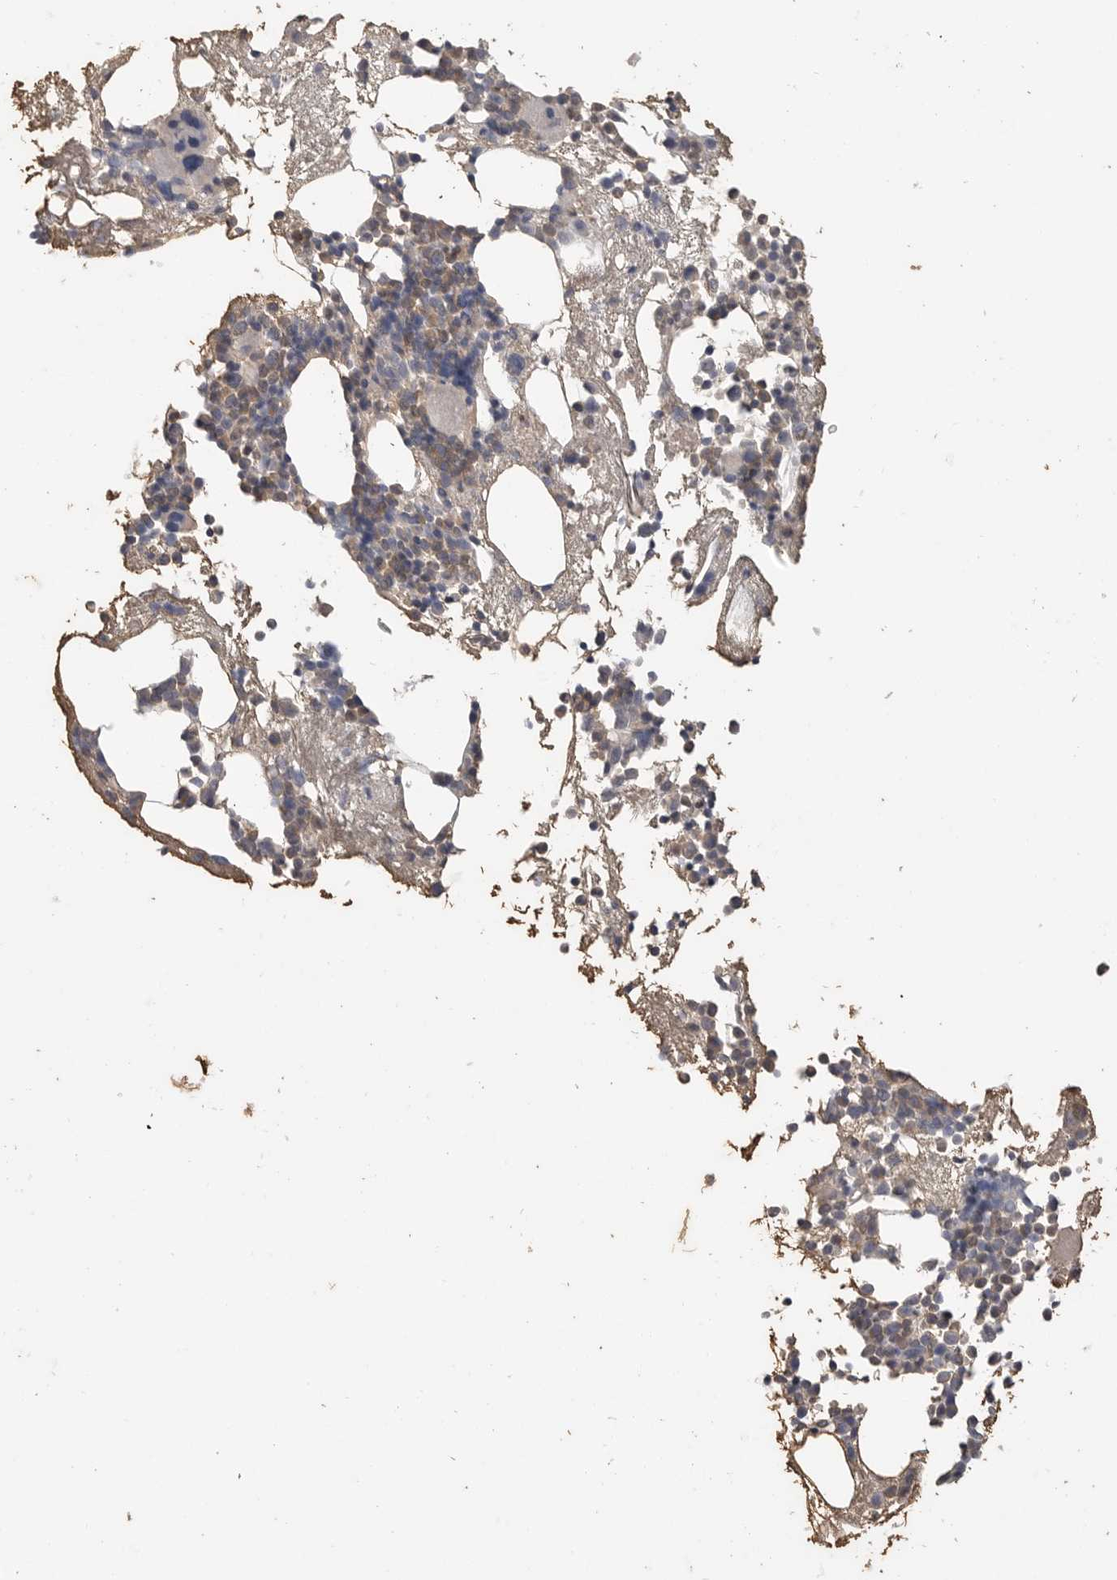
{"staining": {"intensity": "weak", "quantity": "25%-75%", "location": "nuclear"}, "tissue": "bone marrow", "cell_type": "Hematopoietic cells", "image_type": "normal", "snomed": [{"axis": "morphology", "description": "Normal tissue, NOS"}, {"axis": "morphology", "description": "Inflammation, NOS"}, {"axis": "topography", "description": "Bone marrow"}], "caption": "Protein expression analysis of unremarkable bone marrow displays weak nuclear expression in approximately 25%-75% of hematopoietic cells. (brown staining indicates protein expression, while blue staining denotes nuclei).", "gene": "MAP2K1", "patient": {"sex": "female", "age": 81}}